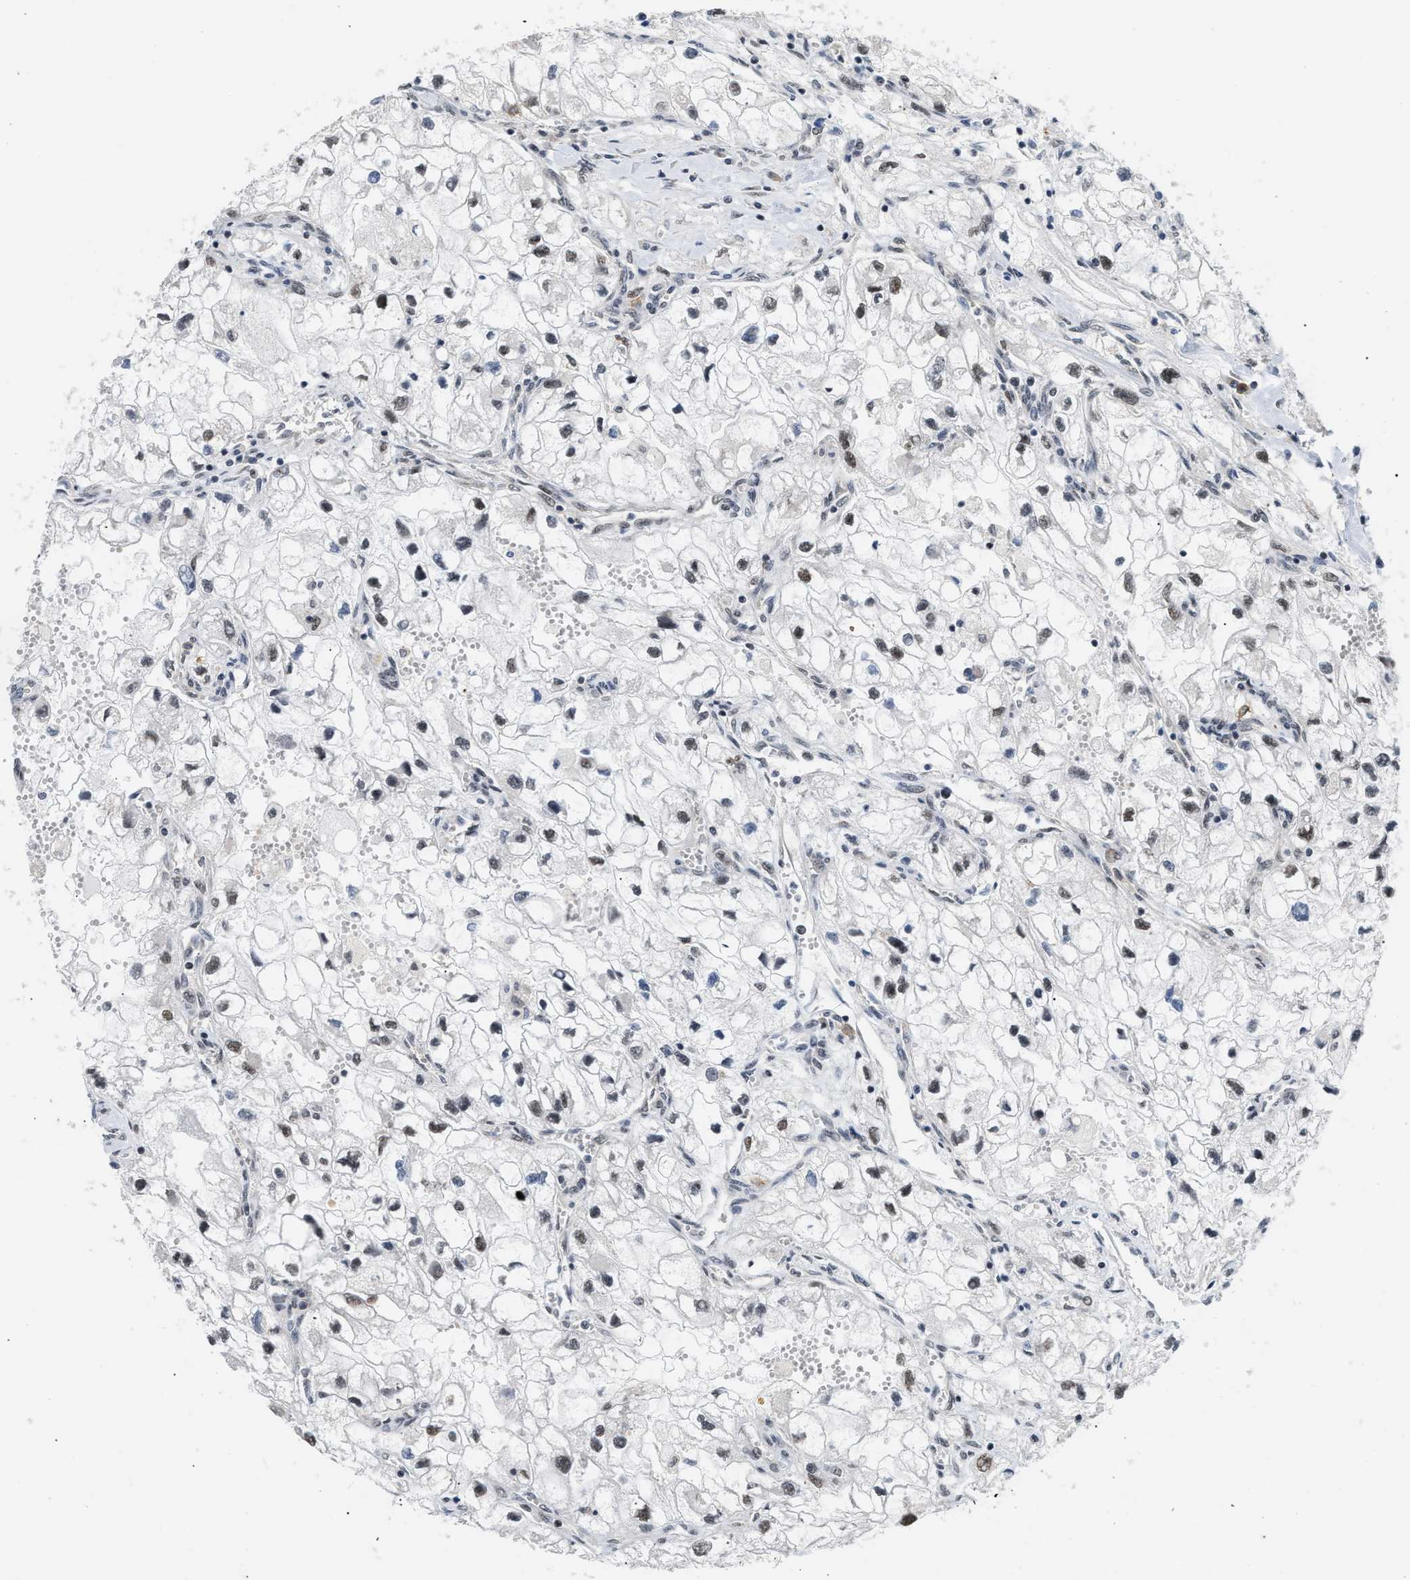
{"staining": {"intensity": "moderate", "quantity": ">75%", "location": "nuclear"}, "tissue": "renal cancer", "cell_type": "Tumor cells", "image_type": "cancer", "snomed": [{"axis": "morphology", "description": "Adenocarcinoma, NOS"}, {"axis": "topography", "description": "Kidney"}], "caption": "An immunohistochemistry micrograph of tumor tissue is shown. Protein staining in brown shows moderate nuclear positivity in adenocarcinoma (renal) within tumor cells.", "gene": "TXNRD3", "patient": {"sex": "female", "age": 70}}